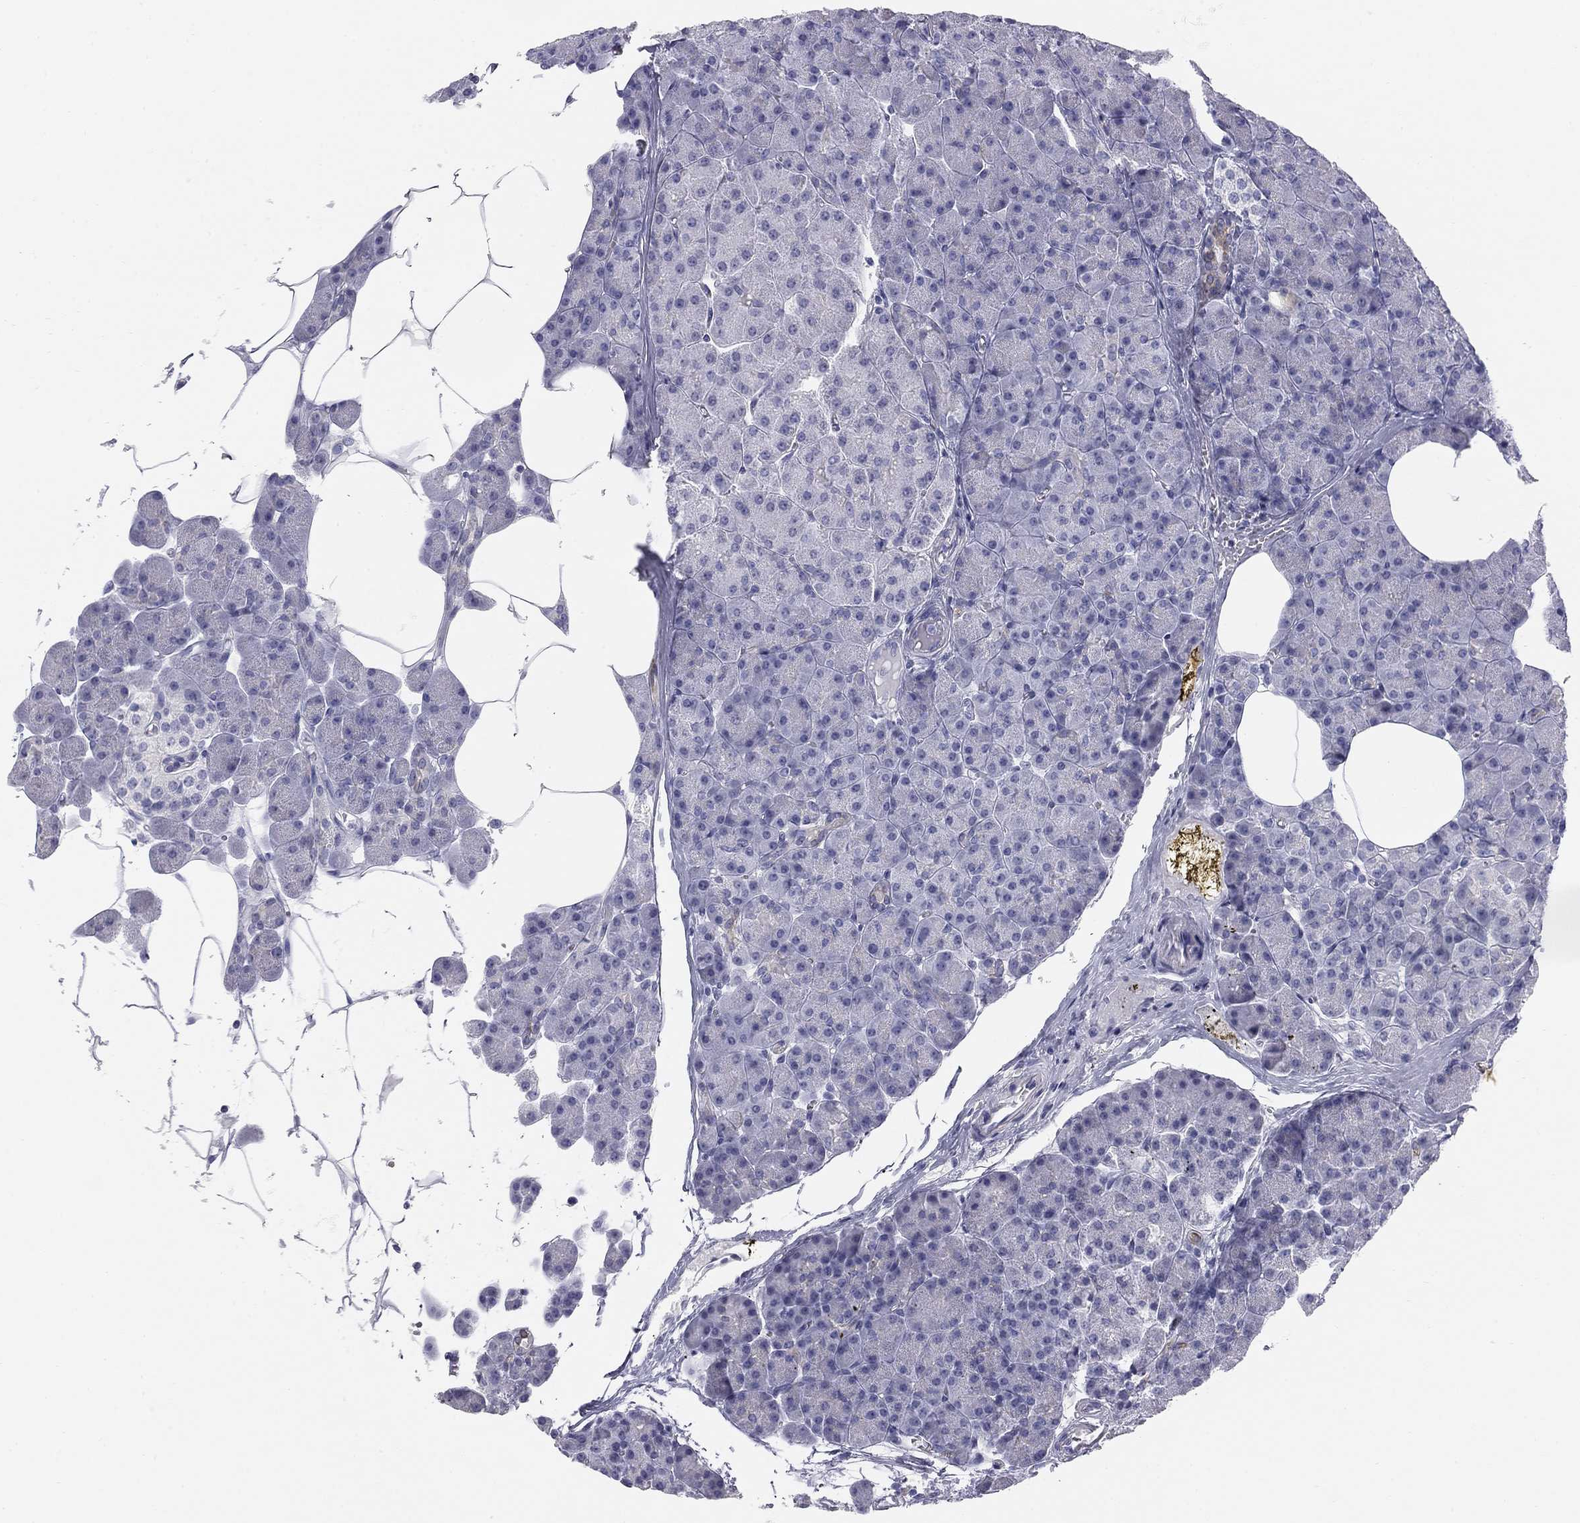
{"staining": {"intensity": "negative", "quantity": "none", "location": "none"}, "tissue": "pancreas", "cell_type": "Exocrine glandular cells", "image_type": "normal", "snomed": [{"axis": "morphology", "description": "Normal tissue, NOS"}, {"axis": "topography", "description": "Pancreas"}], "caption": "Unremarkable pancreas was stained to show a protein in brown. There is no significant staining in exocrine glandular cells. (Stains: DAB immunohistochemistry with hematoxylin counter stain, Microscopy: brightfield microscopy at high magnification).", "gene": "SULT2B1", "patient": {"sex": "female", "age": 45}}